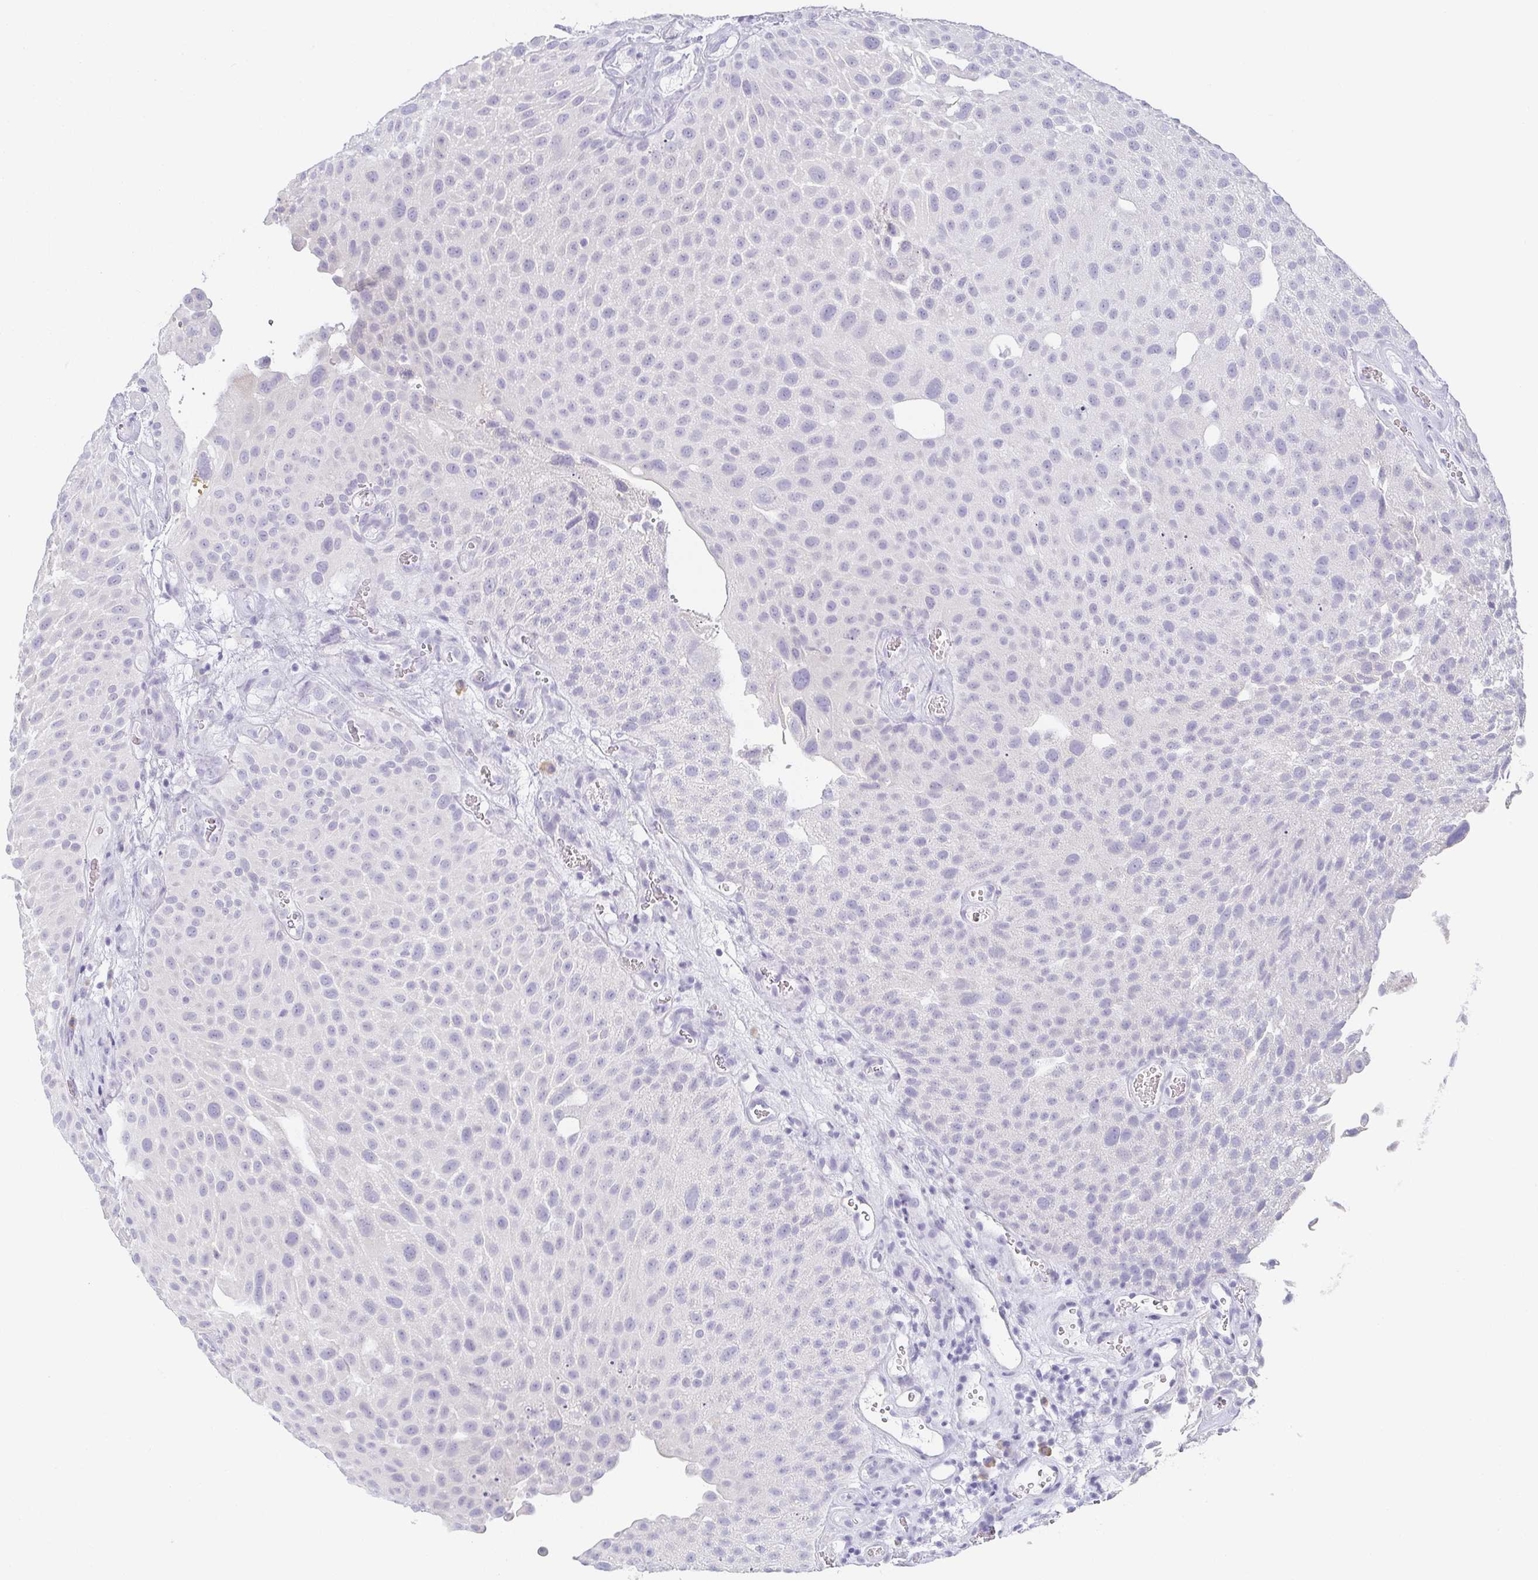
{"staining": {"intensity": "negative", "quantity": "none", "location": "none"}, "tissue": "urothelial cancer", "cell_type": "Tumor cells", "image_type": "cancer", "snomed": [{"axis": "morphology", "description": "Urothelial carcinoma, Low grade"}, {"axis": "topography", "description": "Urinary bladder"}], "caption": "This is an IHC histopathology image of human low-grade urothelial carcinoma. There is no positivity in tumor cells.", "gene": "PRR27", "patient": {"sex": "male", "age": 72}}